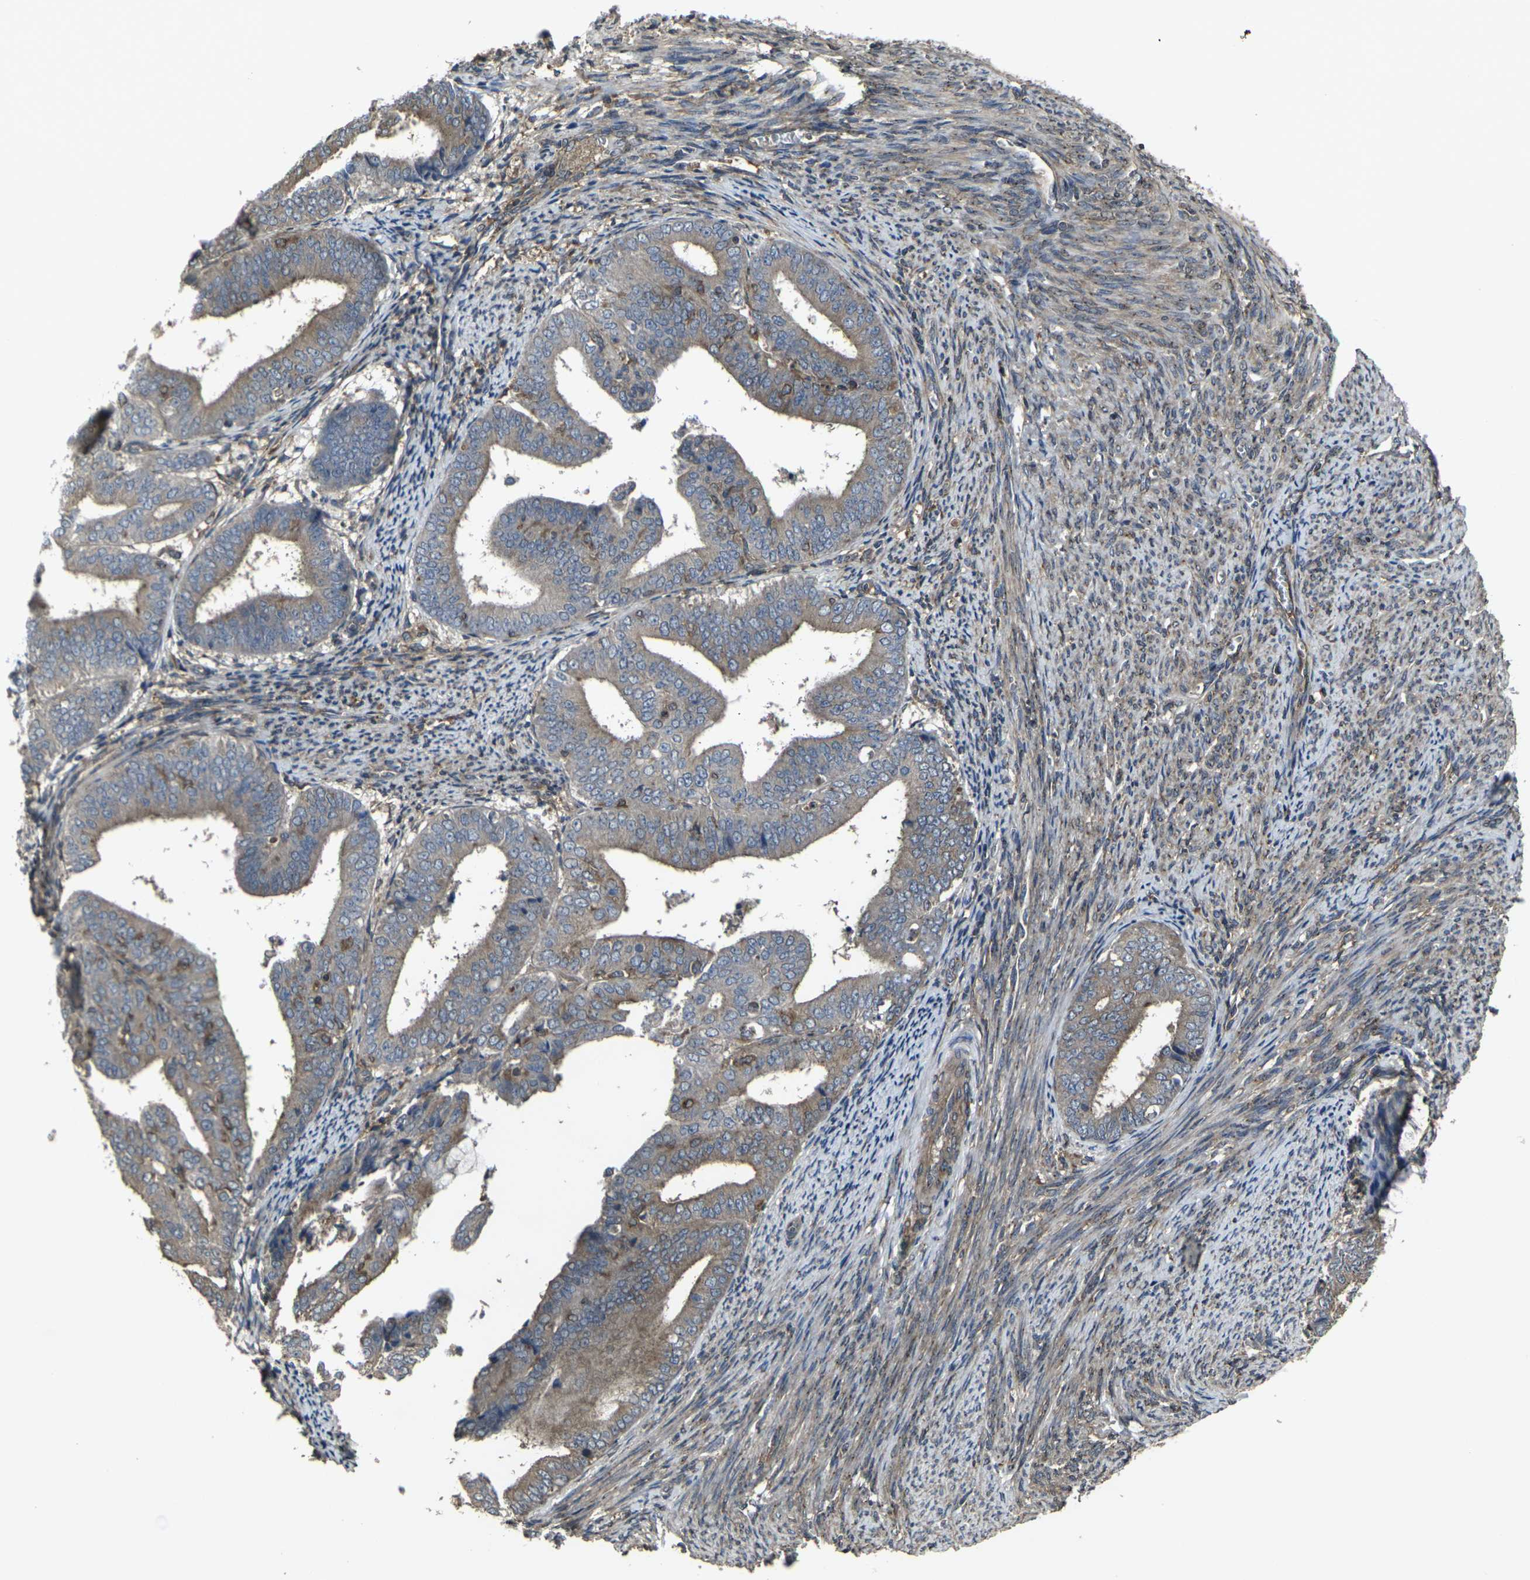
{"staining": {"intensity": "weak", "quantity": ">75%", "location": "cytoplasmic/membranous"}, "tissue": "endometrial cancer", "cell_type": "Tumor cells", "image_type": "cancer", "snomed": [{"axis": "morphology", "description": "Adenocarcinoma, NOS"}, {"axis": "topography", "description": "Endometrium"}], "caption": "Adenocarcinoma (endometrial) stained with a brown dye reveals weak cytoplasmic/membranous positive staining in approximately >75% of tumor cells.", "gene": "PRKACB", "patient": {"sex": "female", "age": 63}}